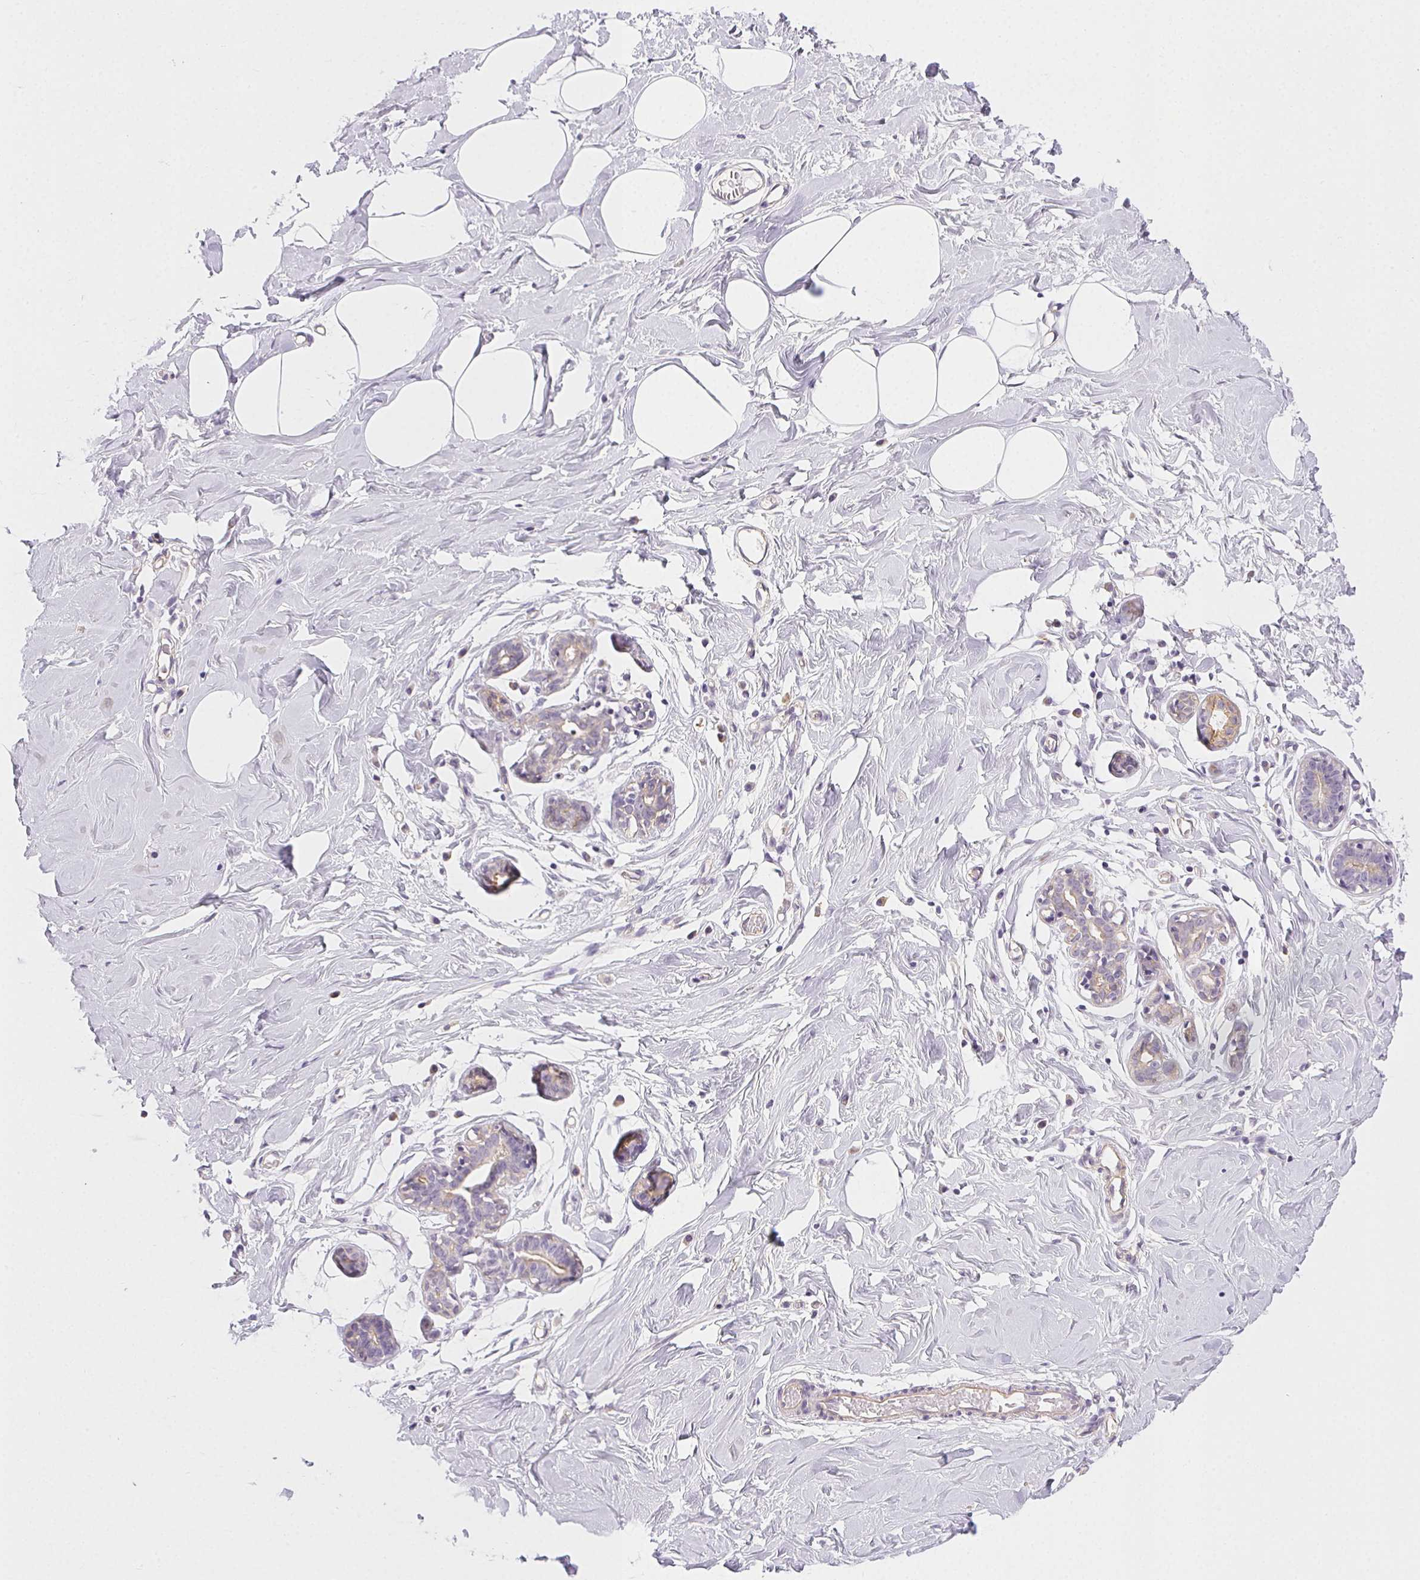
{"staining": {"intensity": "negative", "quantity": "none", "location": "none"}, "tissue": "breast", "cell_type": "Adipocytes", "image_type": "normal", "snomed": [{"axis": "morphology", "description": "Normal tissue, NOS"}, {"axis": "topography", "description": "Breast"}], "caption": "Breast stained for a protein using immunohistochemistry displays no expression adipocytes.", "gene": "CSN1S1", "patient": {"sex": "female", "age": 27}}